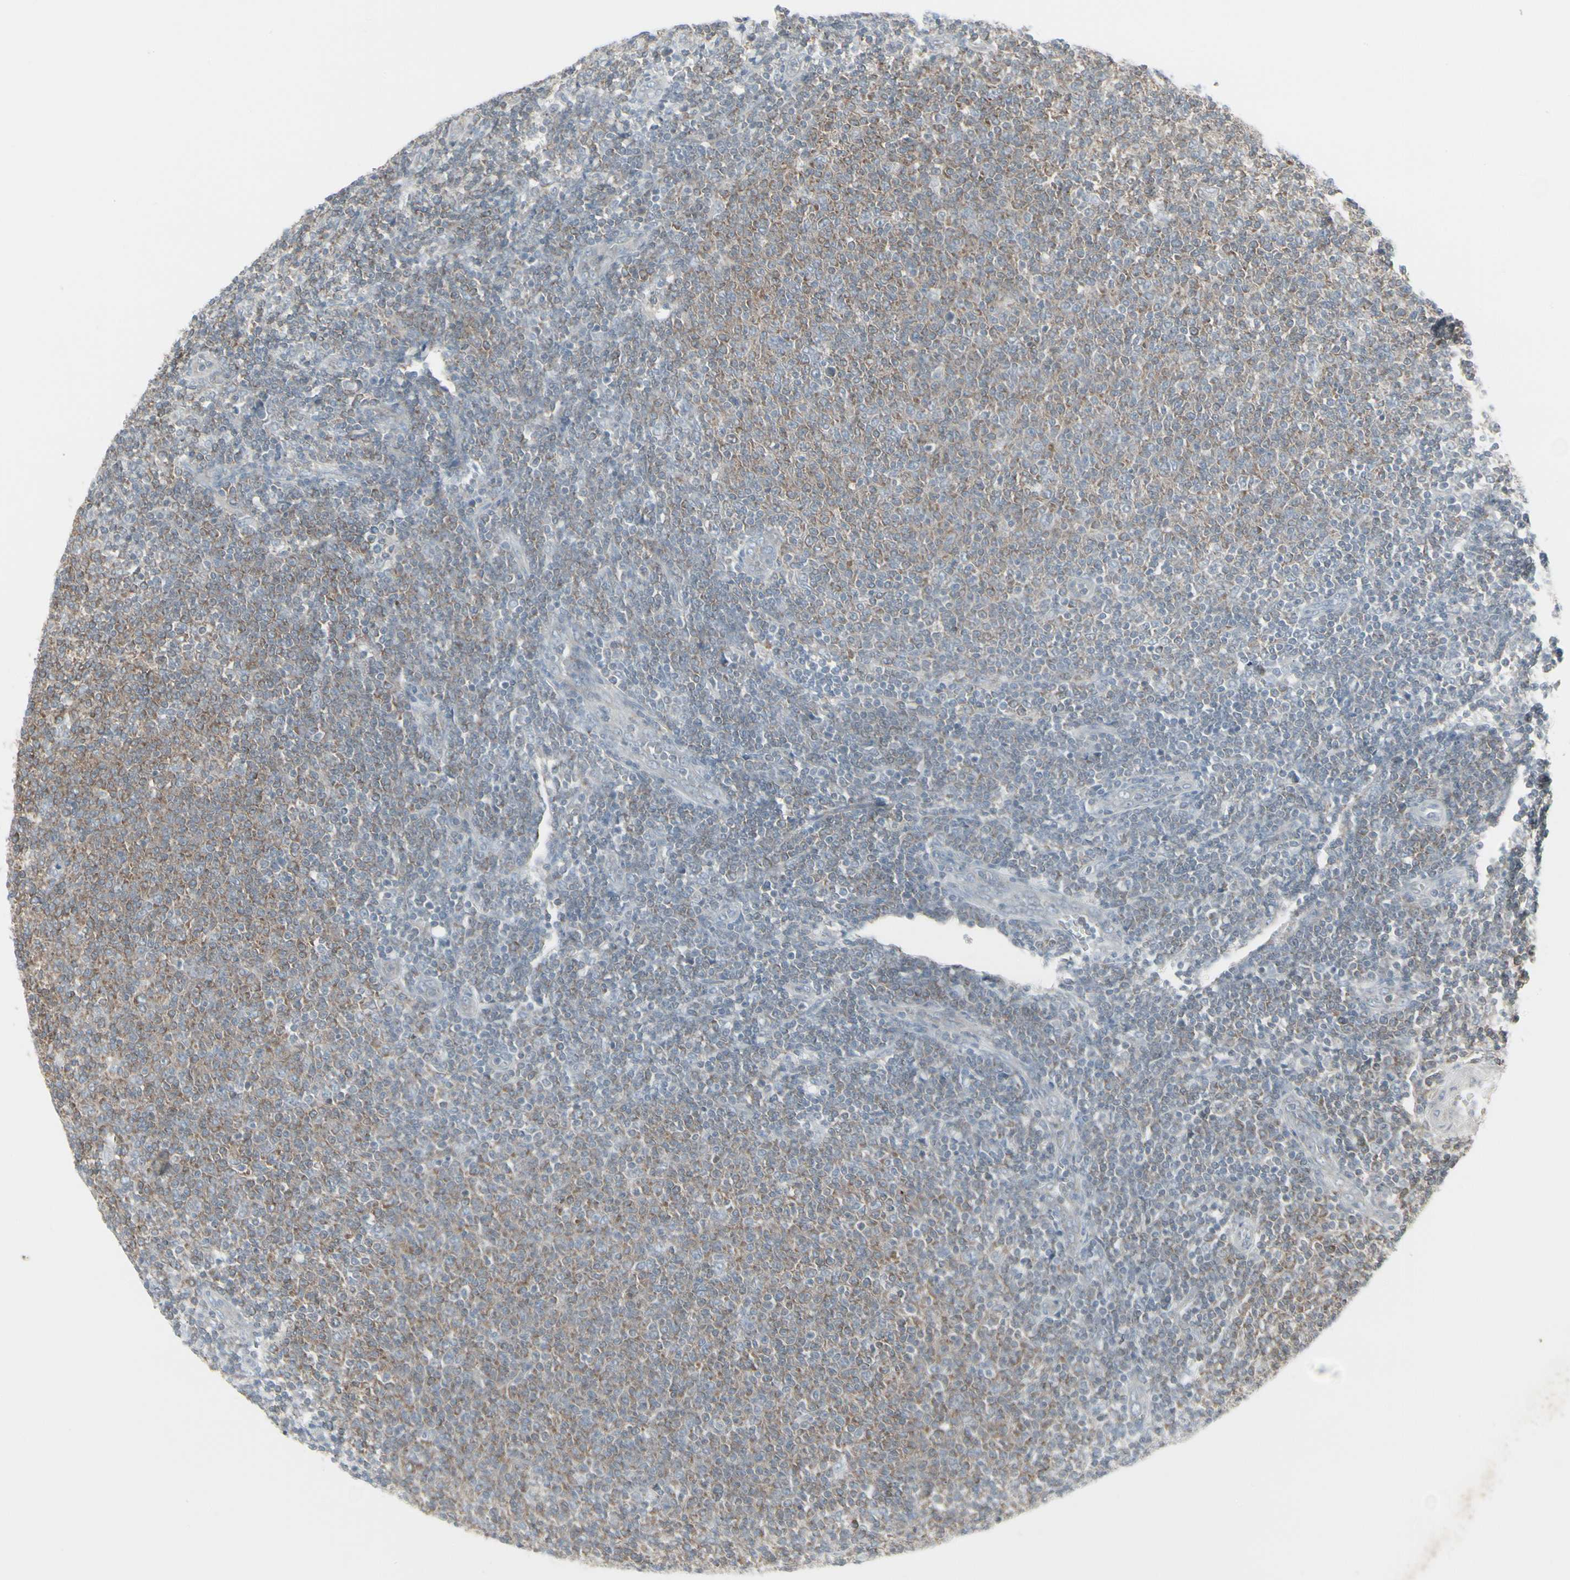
{"staining": {"intensity": "moderate", "quantity": "25%-75%", "location": "cytoplasmic/membranous"}, "tissue": "lymphoma", "cell_type": "Tumor cells", "image_type": "cancer", "snomed": [{"axis": "morphology", "description": "Malignant lymphoma, non-Hodgkin's type, Low grade"}, {"axis": "topography", "description": "Lymph node"}], "caption": "Human low-grade malignant lymphoma, non-Hodgkin's type stained for a protein (brown) shows moderate cytoplasmic/membranous positive staining in approximately 25%-75% of tumor cells.", "gene": "EPS15", "patient": {"sex": "male", "age": 66}}